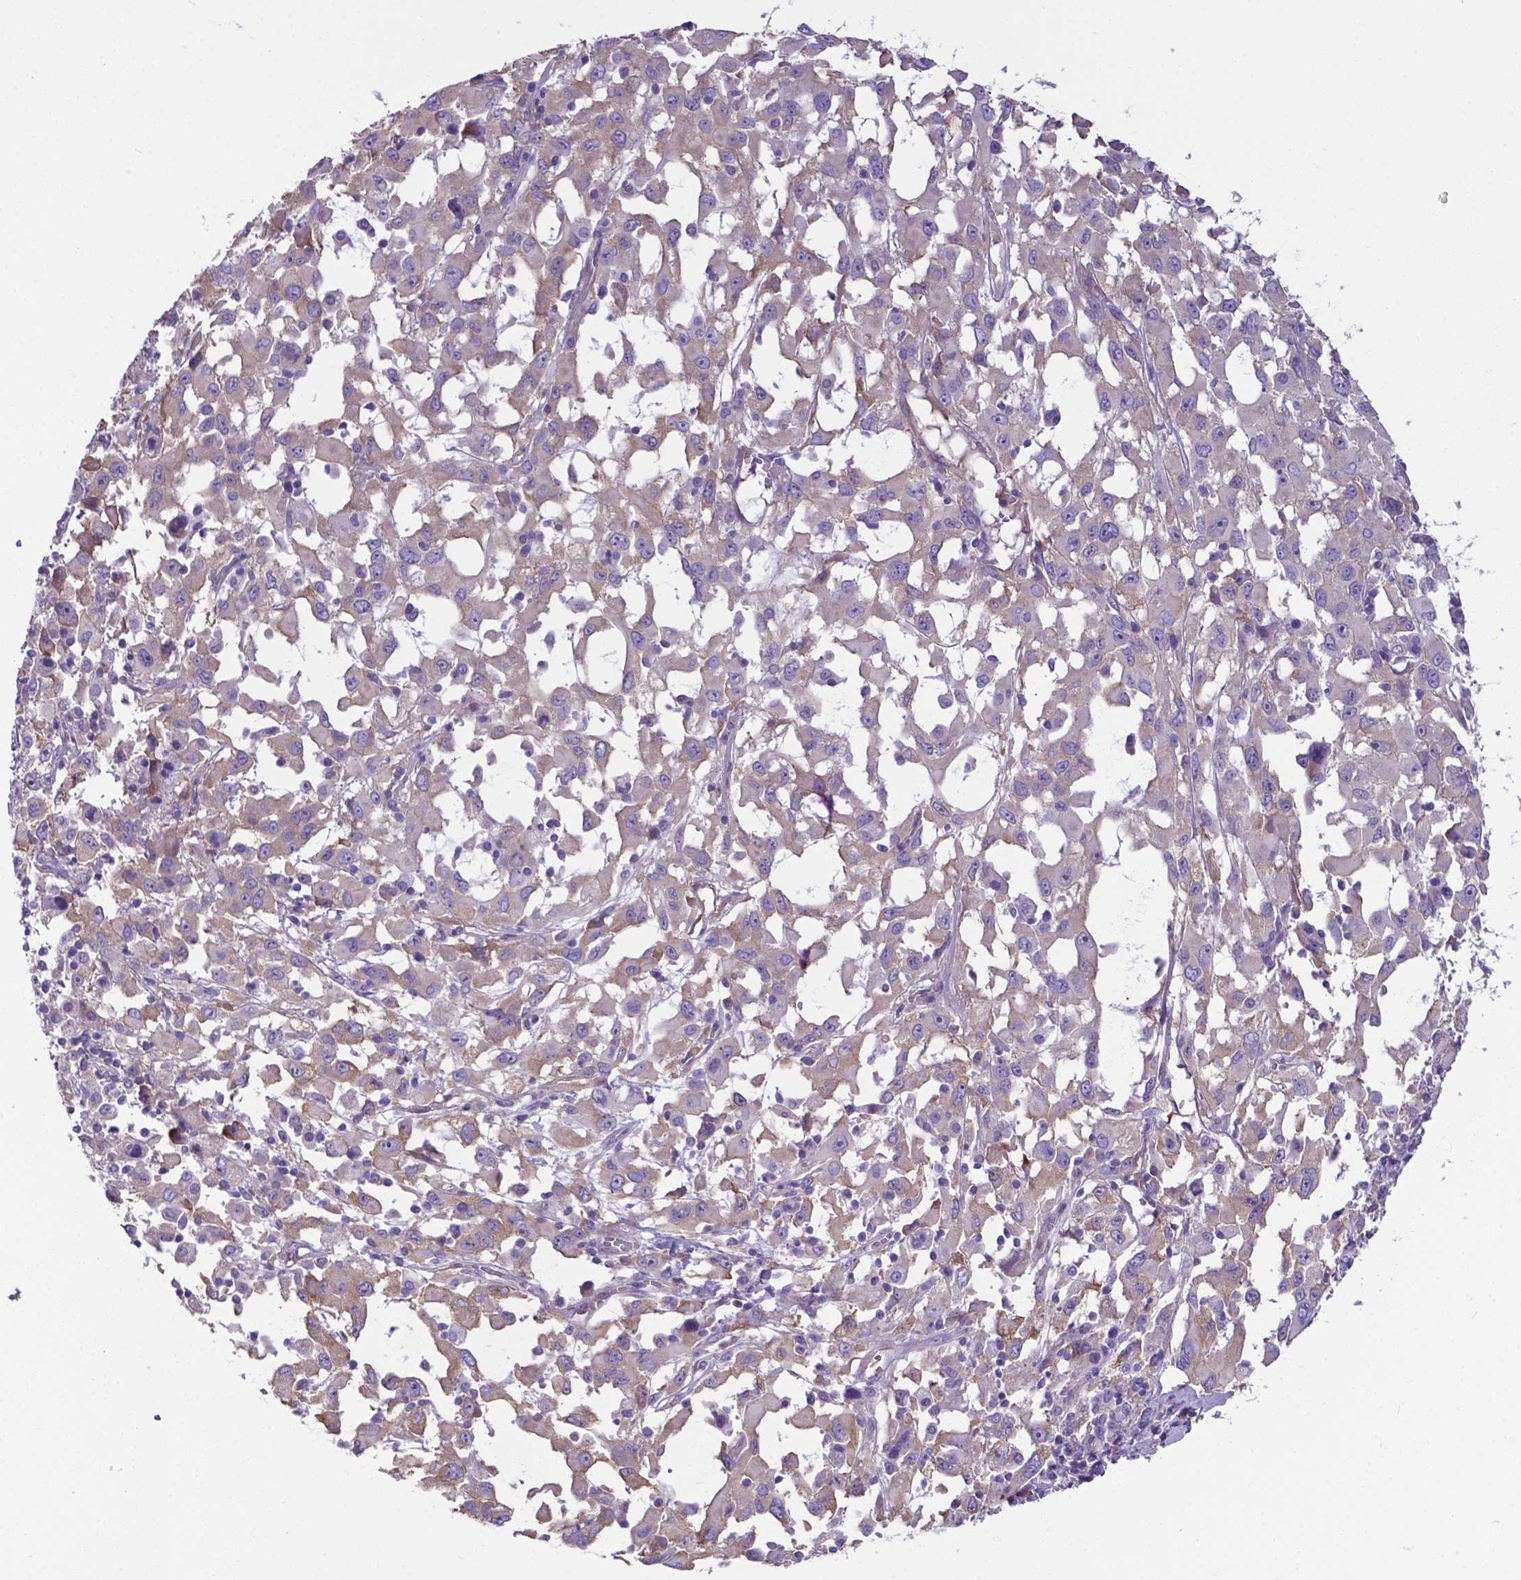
{"staining": {"intensity": "weak", "quantity": ">75%", "location": "cytoplasmic/membranous"}, "tissue": "melanoma", "cell_type": "Tumor cells", "image_type": "cancer", "snomed": [{"axis": "morphology", "description": "Malignant melanoma, Metastatic site"}, {"axis": "topography", "description": "Soft tissue"}], "caption": "Immunohistochemistry (IHC) (DAB (3,3'-diaminobenzidine)) staining of malignant melanoma (metastatic site) demonstrates weak cytoplasmic/membranous protein expression in about >75% of tumor cells. Nuclei are stained in blue.", "gene": "RPL6", "patient": {"sex": "male", "age": 50}}